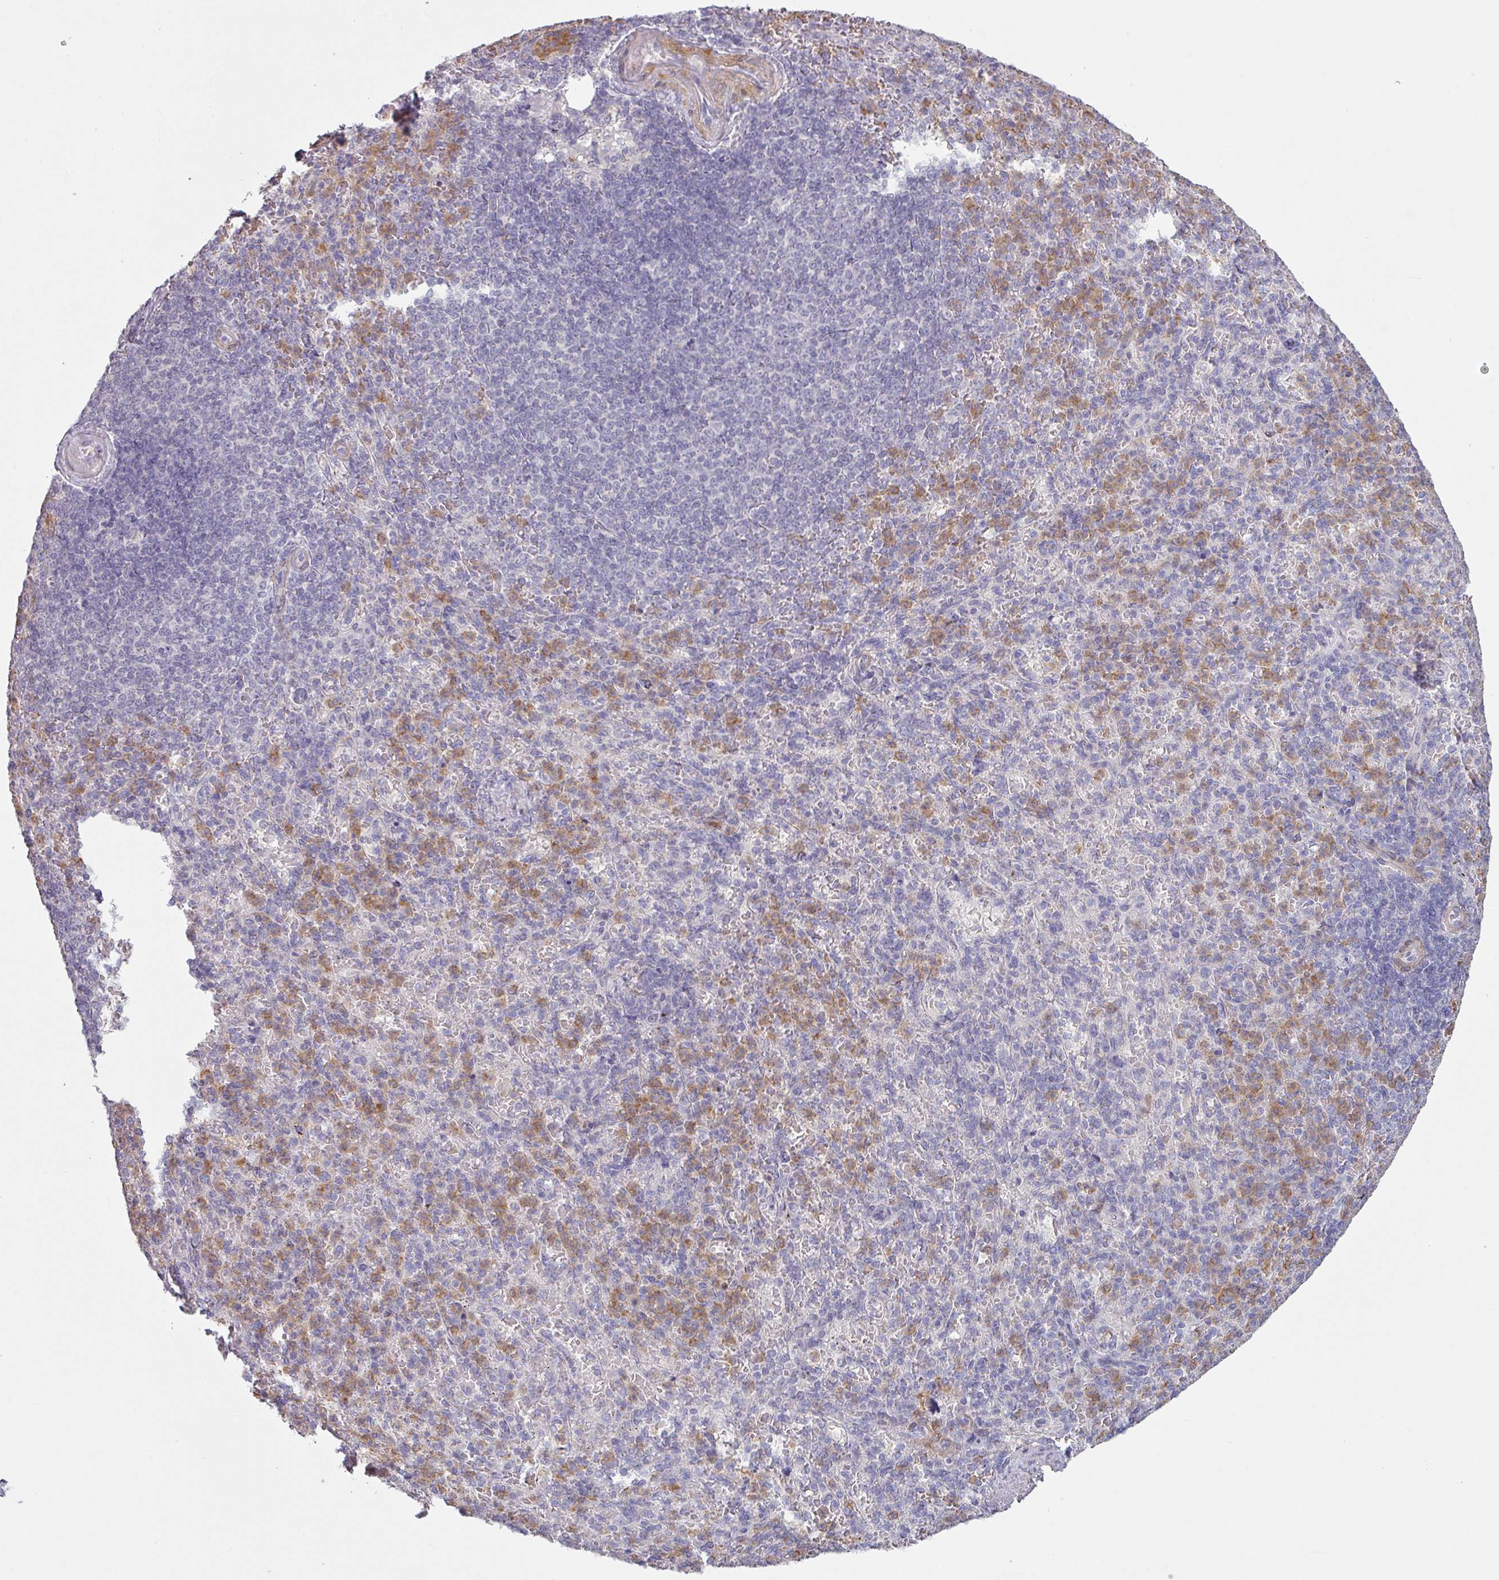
{"staining": {"intensity": "moderate", "quantity": "25%-75%", "location": "cytoplasmic/membranous"}, "tissue": "spleen", "cell_type": "Cells in red pulp", "image_type": "normal", "snomed": [{"axis": "morphology", "description": "Normal tissue, NOS"}, {"axis": "topography", "description": "Spleen"}], "caption": "Immunohistochemistry staining of normal spleen, which shows medium levels of moderate cytoplasmic/membranous positivity in approximately 25%-75% of cells in red pulp indicating moderate cytoplasmic/membranous protein positivity. The staining was performed using DAB (3,3'-diaminobenzidine) (brown) for protein detection and nuclei were counterstained in hematoxylin (blue).", "gene": "MAGEC3", "patient": {"sex": "female", "age": 74}}